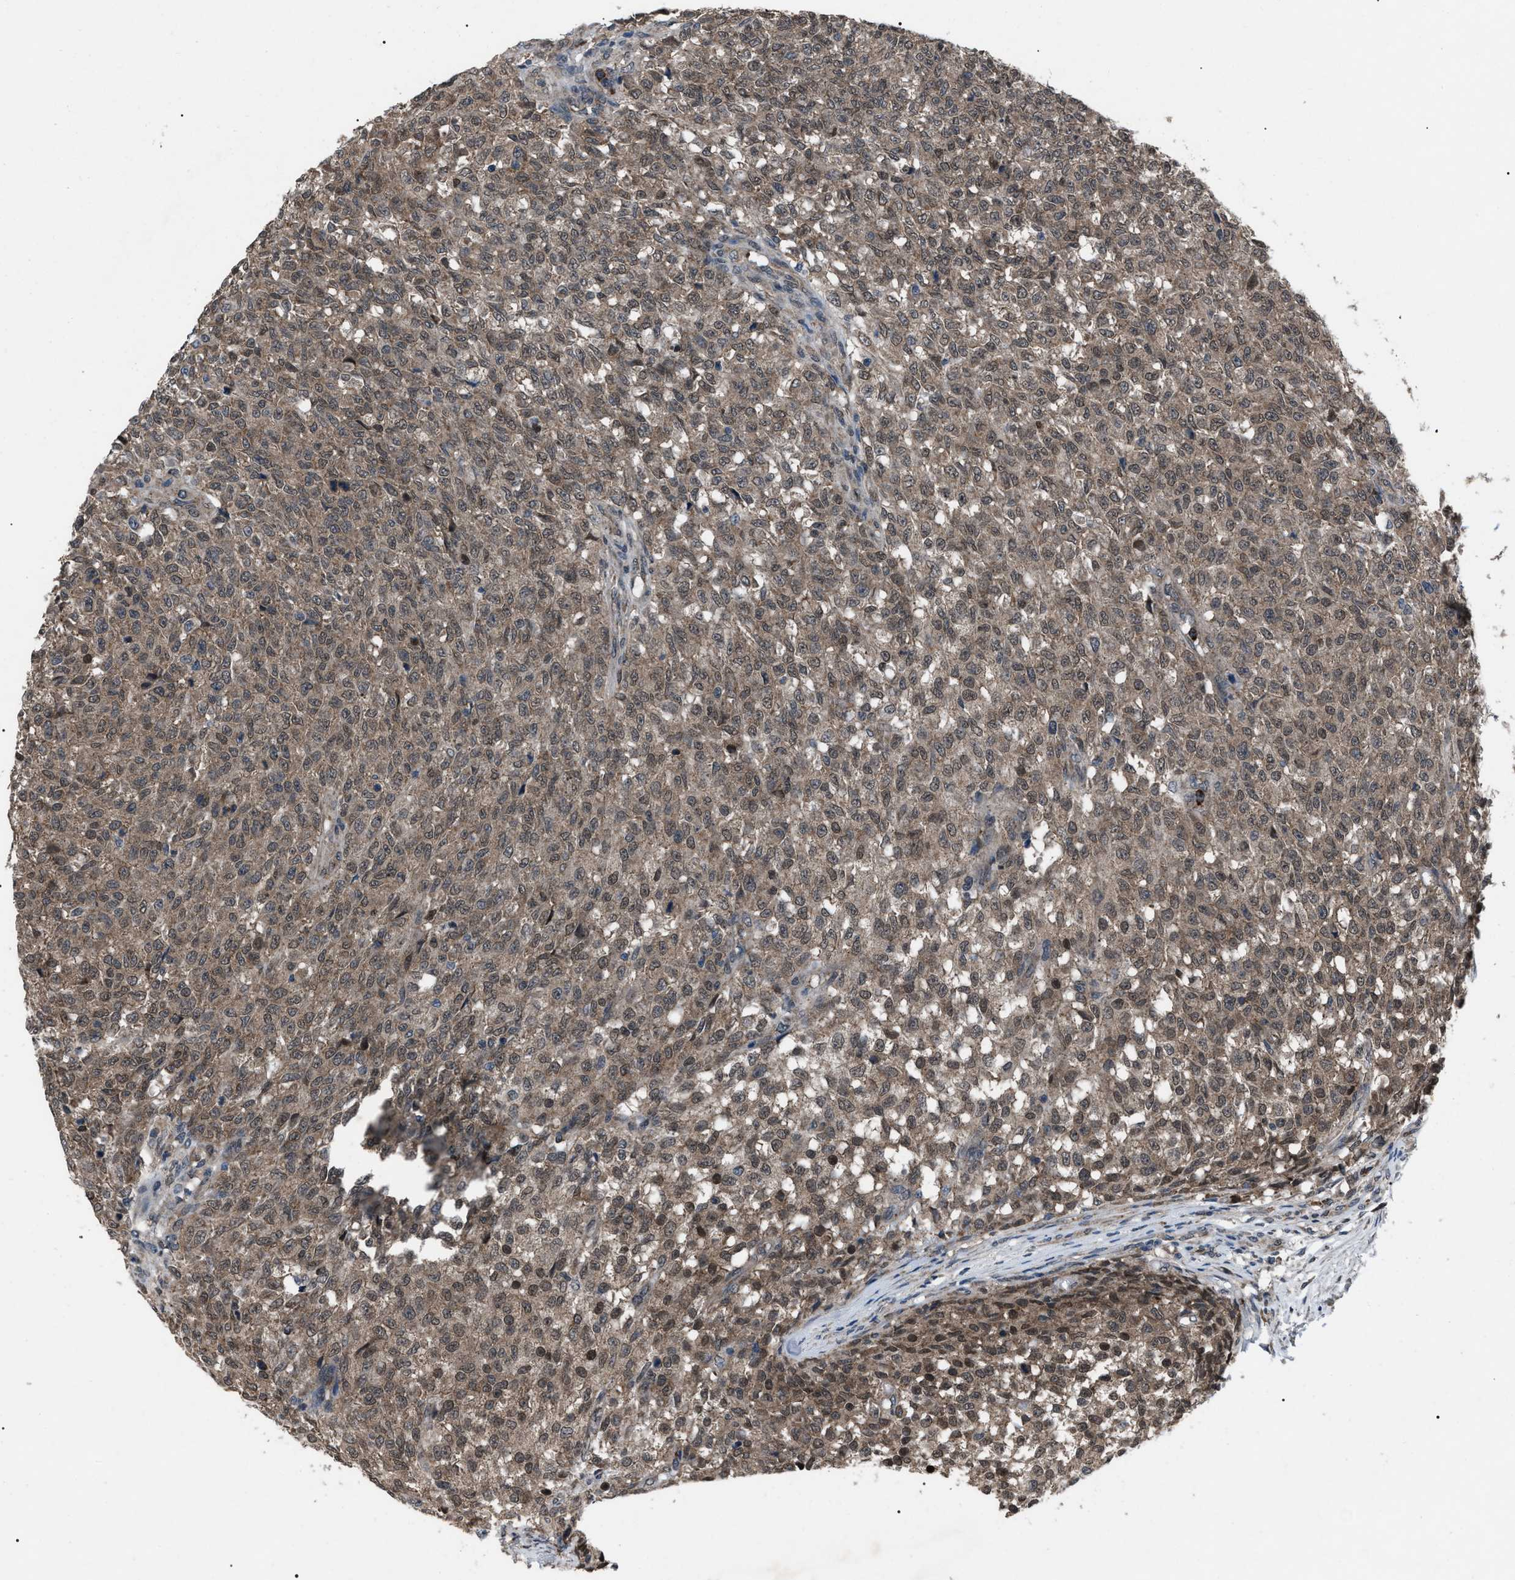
{"staining": {"intensity": "moderate", "quantity": ">75%", "location": "cytoplasmic/membranous,nuclear"}, "tissue": "testis cancer", "cell_type": "Tumor cells", "image_type": "cancer", "snomed": [{"axis": "morphology", "description": "Seminoma, NOS"}, {"axis": "topography", "description": "Testis"}], "caption": "Brown immunohistochemical staining in human testis cancer shows moderate cytoplasmic/membranous and nuclear positivity in approximately >75% of tumor cells. (Brightfield microscopy of DAB IHC at high magnification).", "gene": "ZFAND2A", "patient": {"sex": "male", "age": 59}}